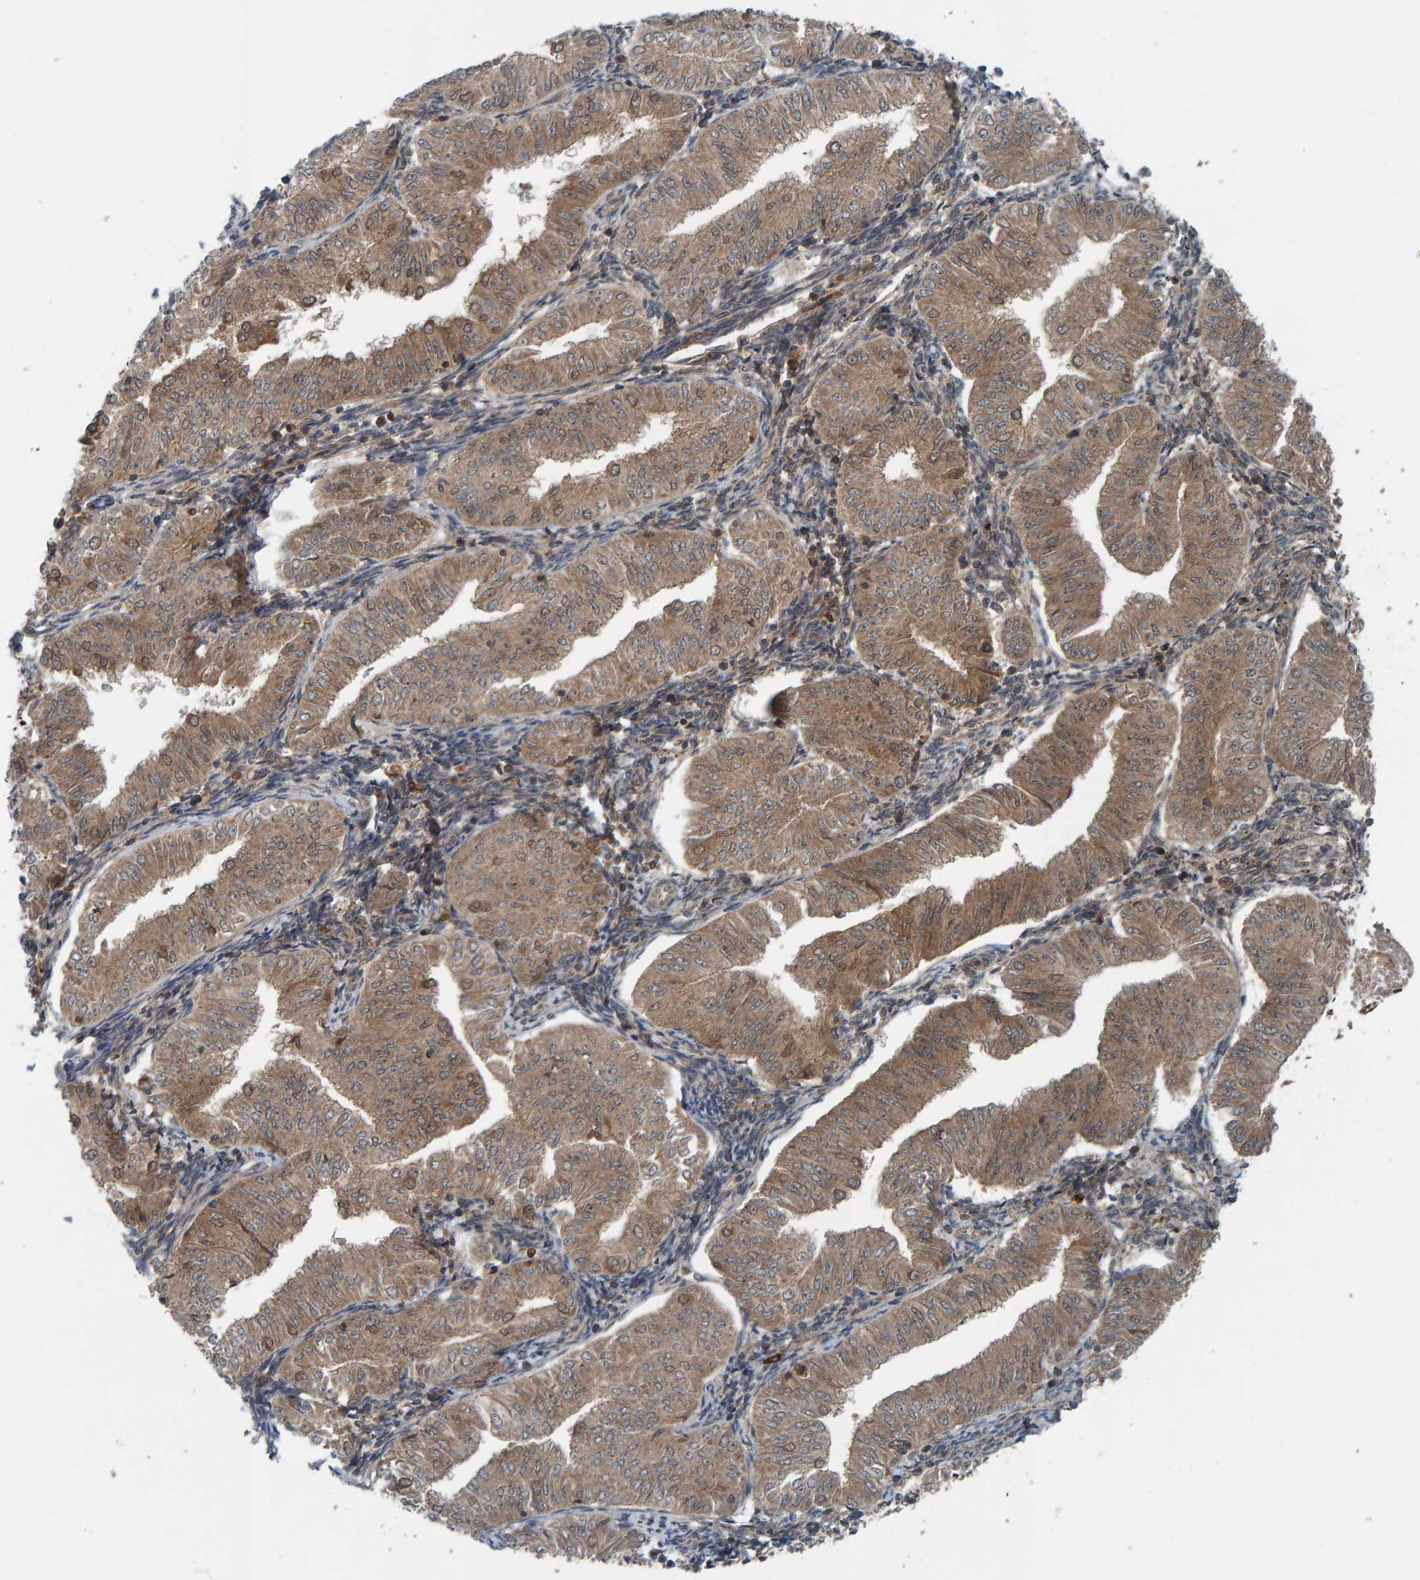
{"staining": {"intensity": "moderate", "quantity": ">75%", "location": "cytoplasmic/membranous"}, "tissue": "endometrial cancer", "cell_type": "Tumor cells", "image_type": "cancer", "snomed": [{"axis": "morphology", "description": "Normal tissue, NOS"}, {"axis": "morphology", "description": "Adenocarcinoma, NOS"}, {"axis": "topography", "description": "Endometrium"}], "caption": "Immunohistochemical staining of human endometrial cancer (adenocarcinoma) exhibits medium levels of moderate cytoplasmic/membranous expression in approximately >75% of tumor cells. The staining was performed using DAB to visualize the protein expression in brown, while the nuclei were stained in blue with hematoxylin (Magnification: 20x).", "gene": "CUEDC1", "patient": {"sex": "female", "age": 53}}